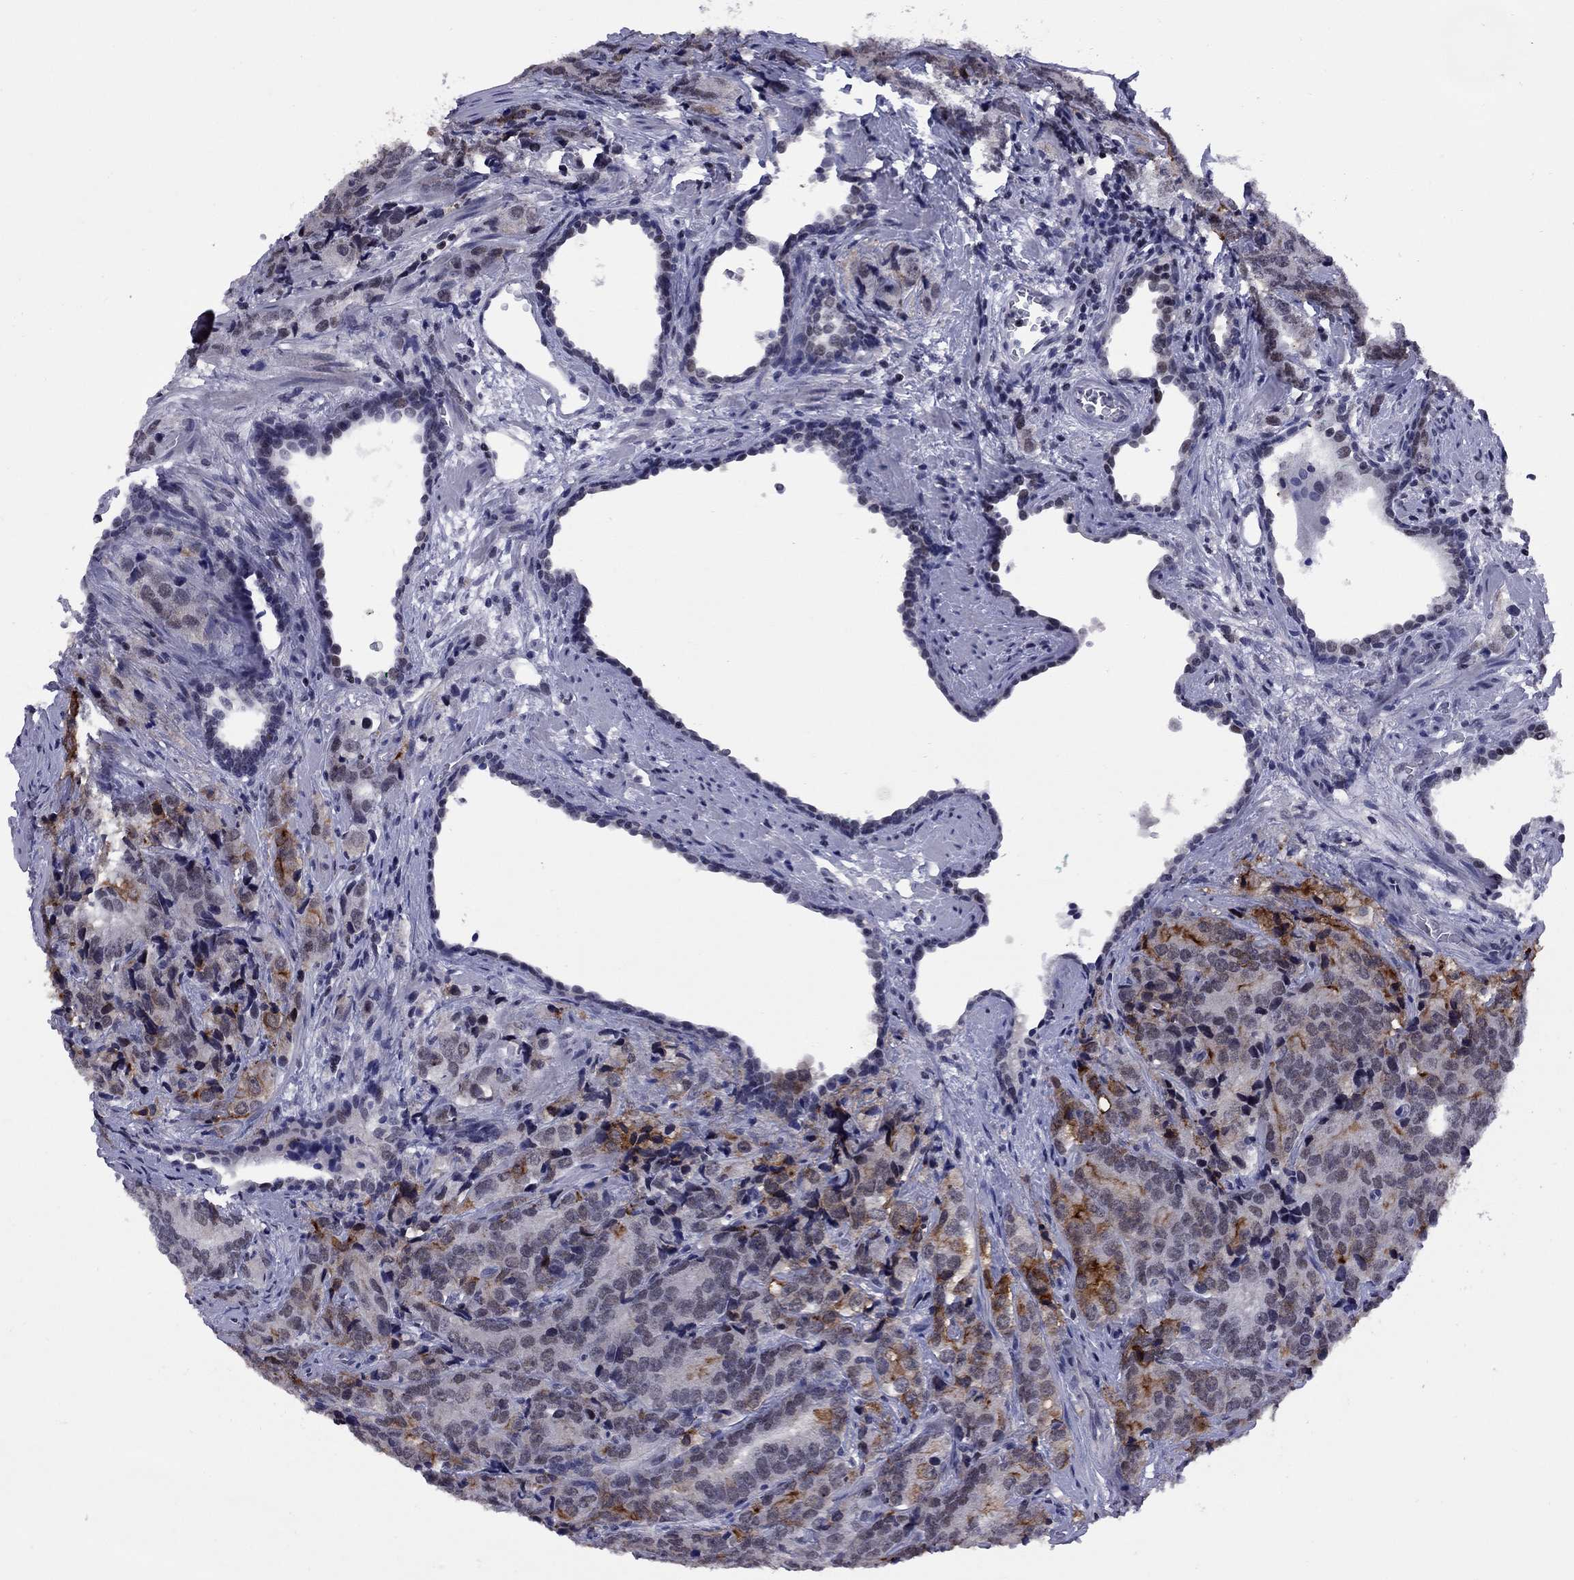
{"staining": {"intensity": "weak", "quantity": "<25%", "location": "nuclear"}, "tissue": "prostate cancer", "cell_type": "Tumor cells", "image_type": "cancer", "snomed": [{"axis": "morphology", "description": "Adenocarcinoma, NOS"}, {"axis": "topography", "description": "Prostate"}], "caption": "An image of human prostate cancer (adenocarcinoma) is negative for staining in tumor cells.", "gene": "TAF9", "patient": {"sex": "male", "age": 71}}